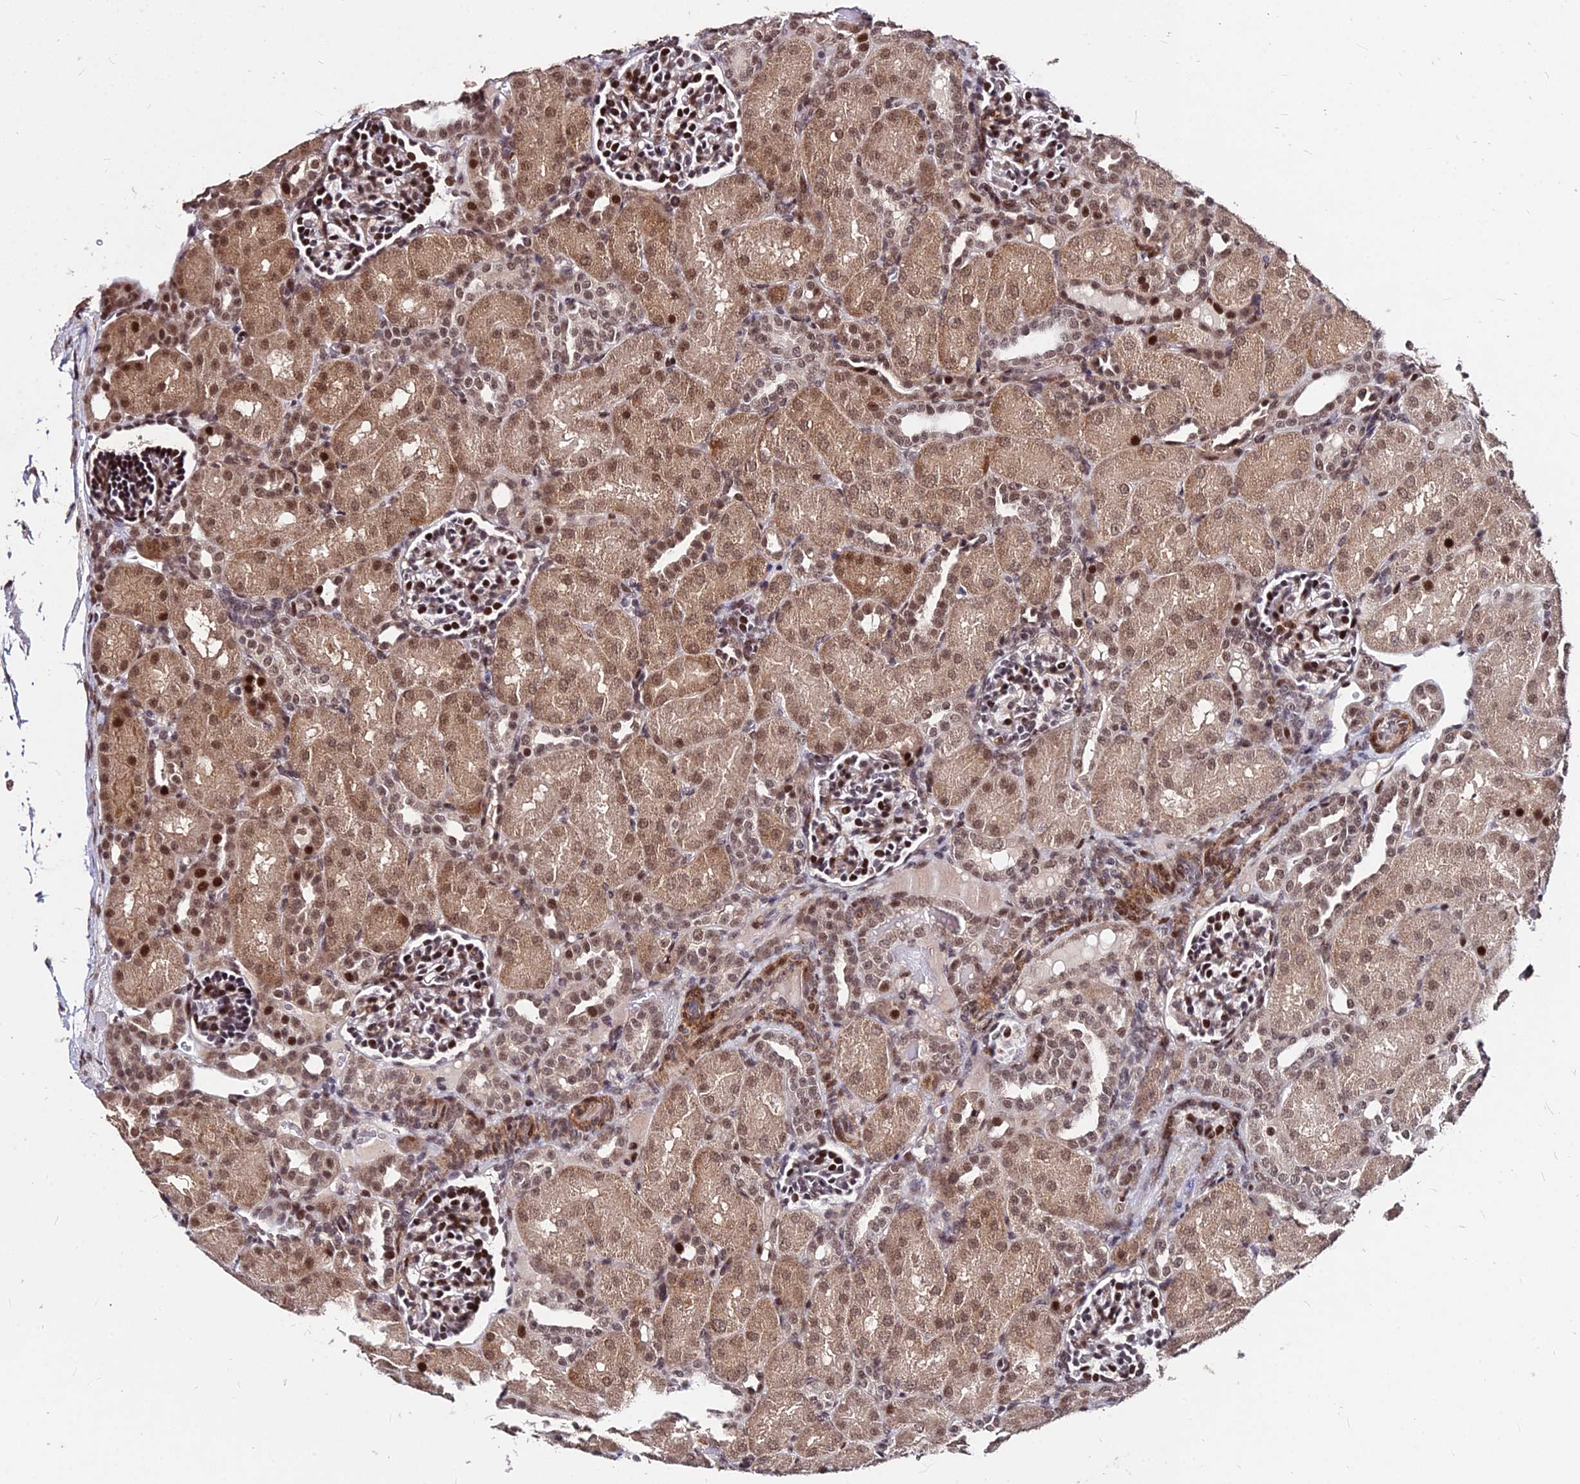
{"staining": {"intensity": "strong", "quantity": "25%-75%", "location": "nuclear"}, "tissue": "kidney", "cell_type": "Cells in glomeruli", "image_type": "normal", "snomed": [{"axis": "morphology", "description": "Normal tissue, NOS"}, {"axis": "topography", "description": "Kidney"}], "caption": "A brown stain highlights strong nuclear positivity of a protein in cells in glomeruli of benign kidney. The protein of interest is shown in brown color, while the nuclei are stained blue.", "gene": "ZBED4", "patient": {"sex": "male", "age": 1}}